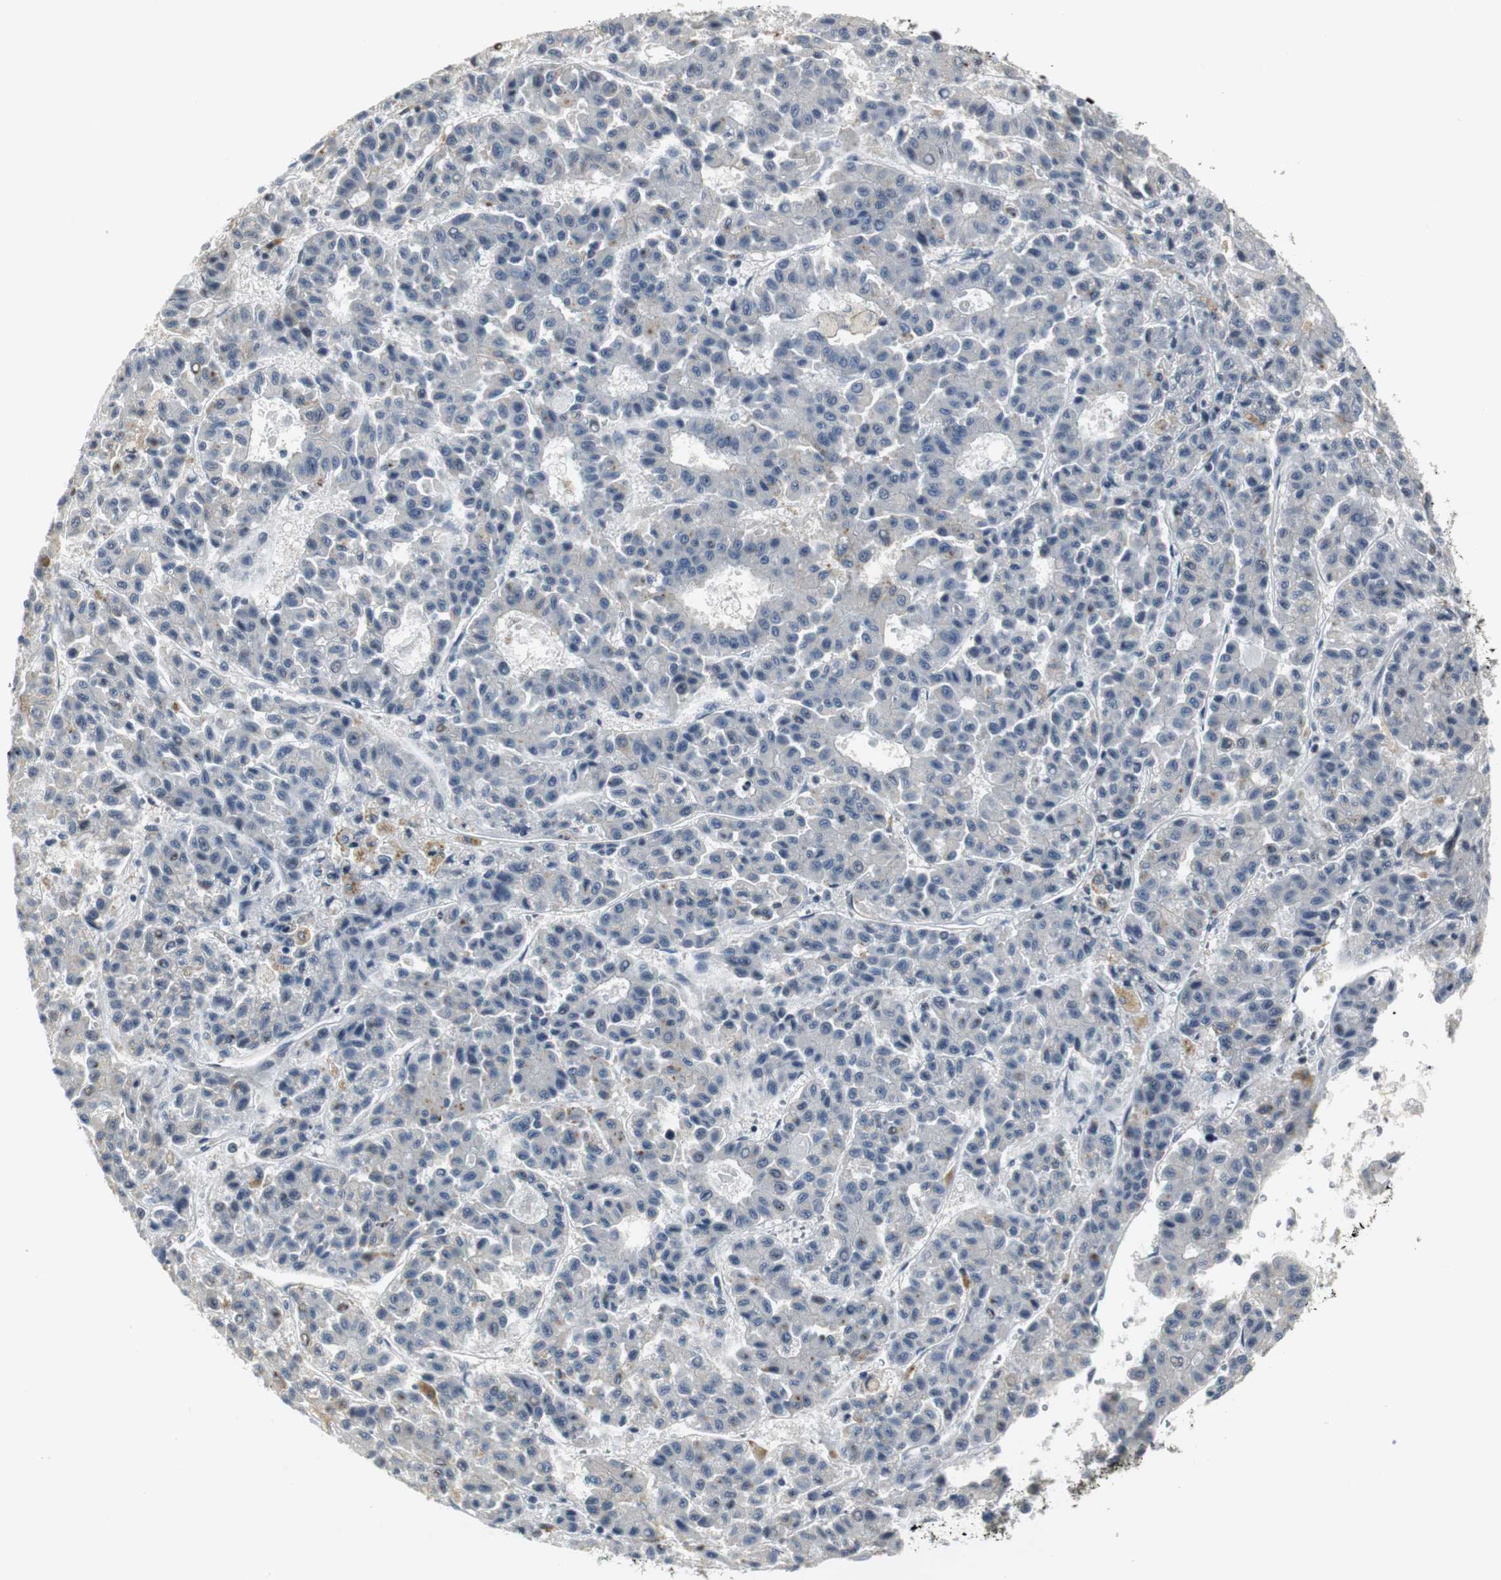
{"staining": {"intensity": "negative", "quantity": "none", "location": "none"}, "tissue": "liver cancer", "cell_type": "Tumor cells", "image_type": "cancer", "snomed": [{"axis": "morphology", "description": "Carcinoma, Hepatocellular, NOS"}, {"axis": "topography", "description": "Liver"}], "caption": "Histopathology image shows no protein positivity in tumor cells of hepatocellular carcinoma (liver) tissue.", "gene": "SLC2A5", "patient": {"sex": "male", "age": 70}}